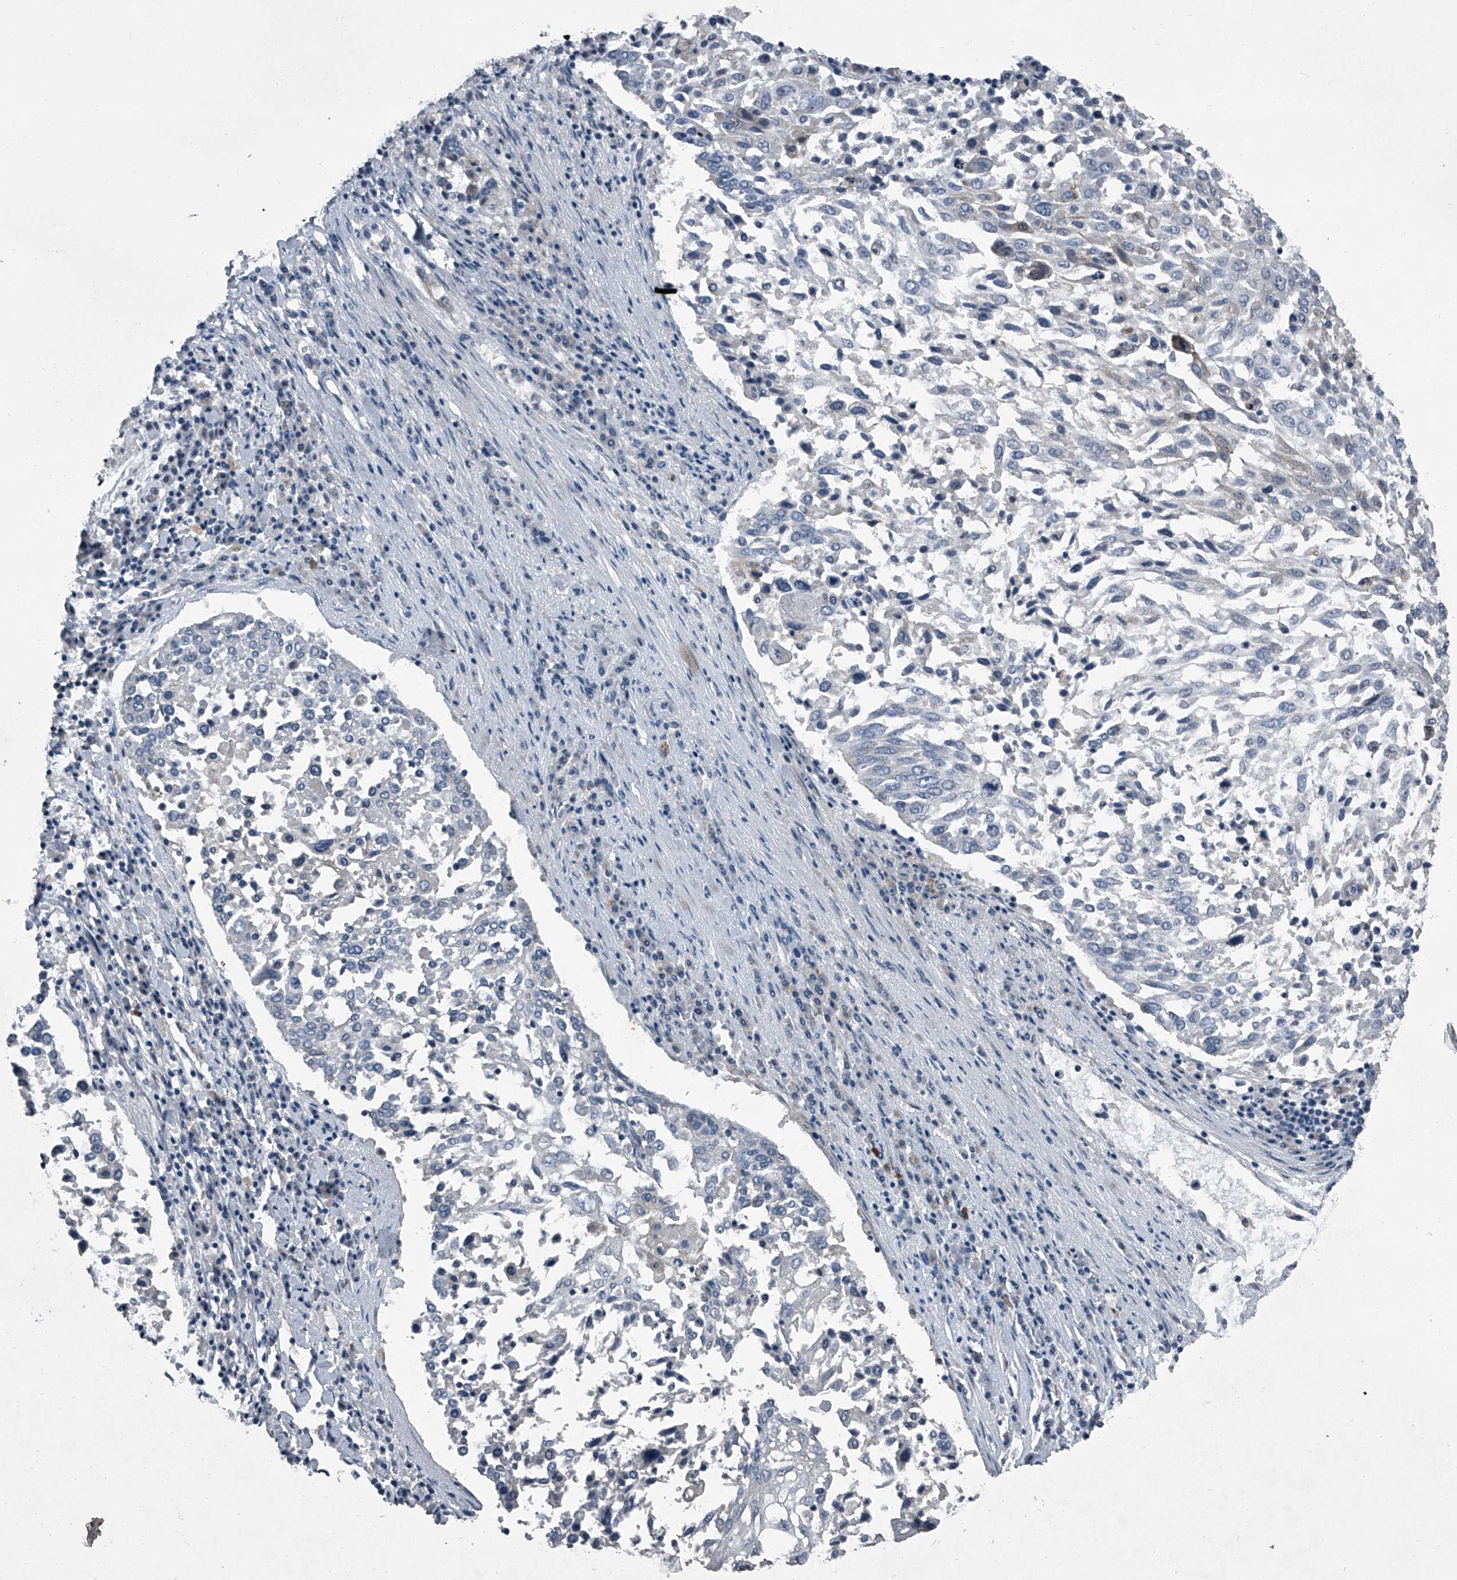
{"staining": {"intensity": "negative", "quantity": "none", "location": "none"}, "tissue": "lung cancer", "cell_type": "Tumor cells", "image_type": "cancer", "snomed": [{"axis": "morphology", "description": "Squamous cell carcinoma, NOS"}, {"axis": "topography", "description": "Lung"}], "caption": "Lung cancer (squamous cell carcinoma) was stained to show a protein in brown. There is no significant positivity in tumor cells.", "gene": "HEPHL1", "patient": {"sex": "male", "age": 65}}